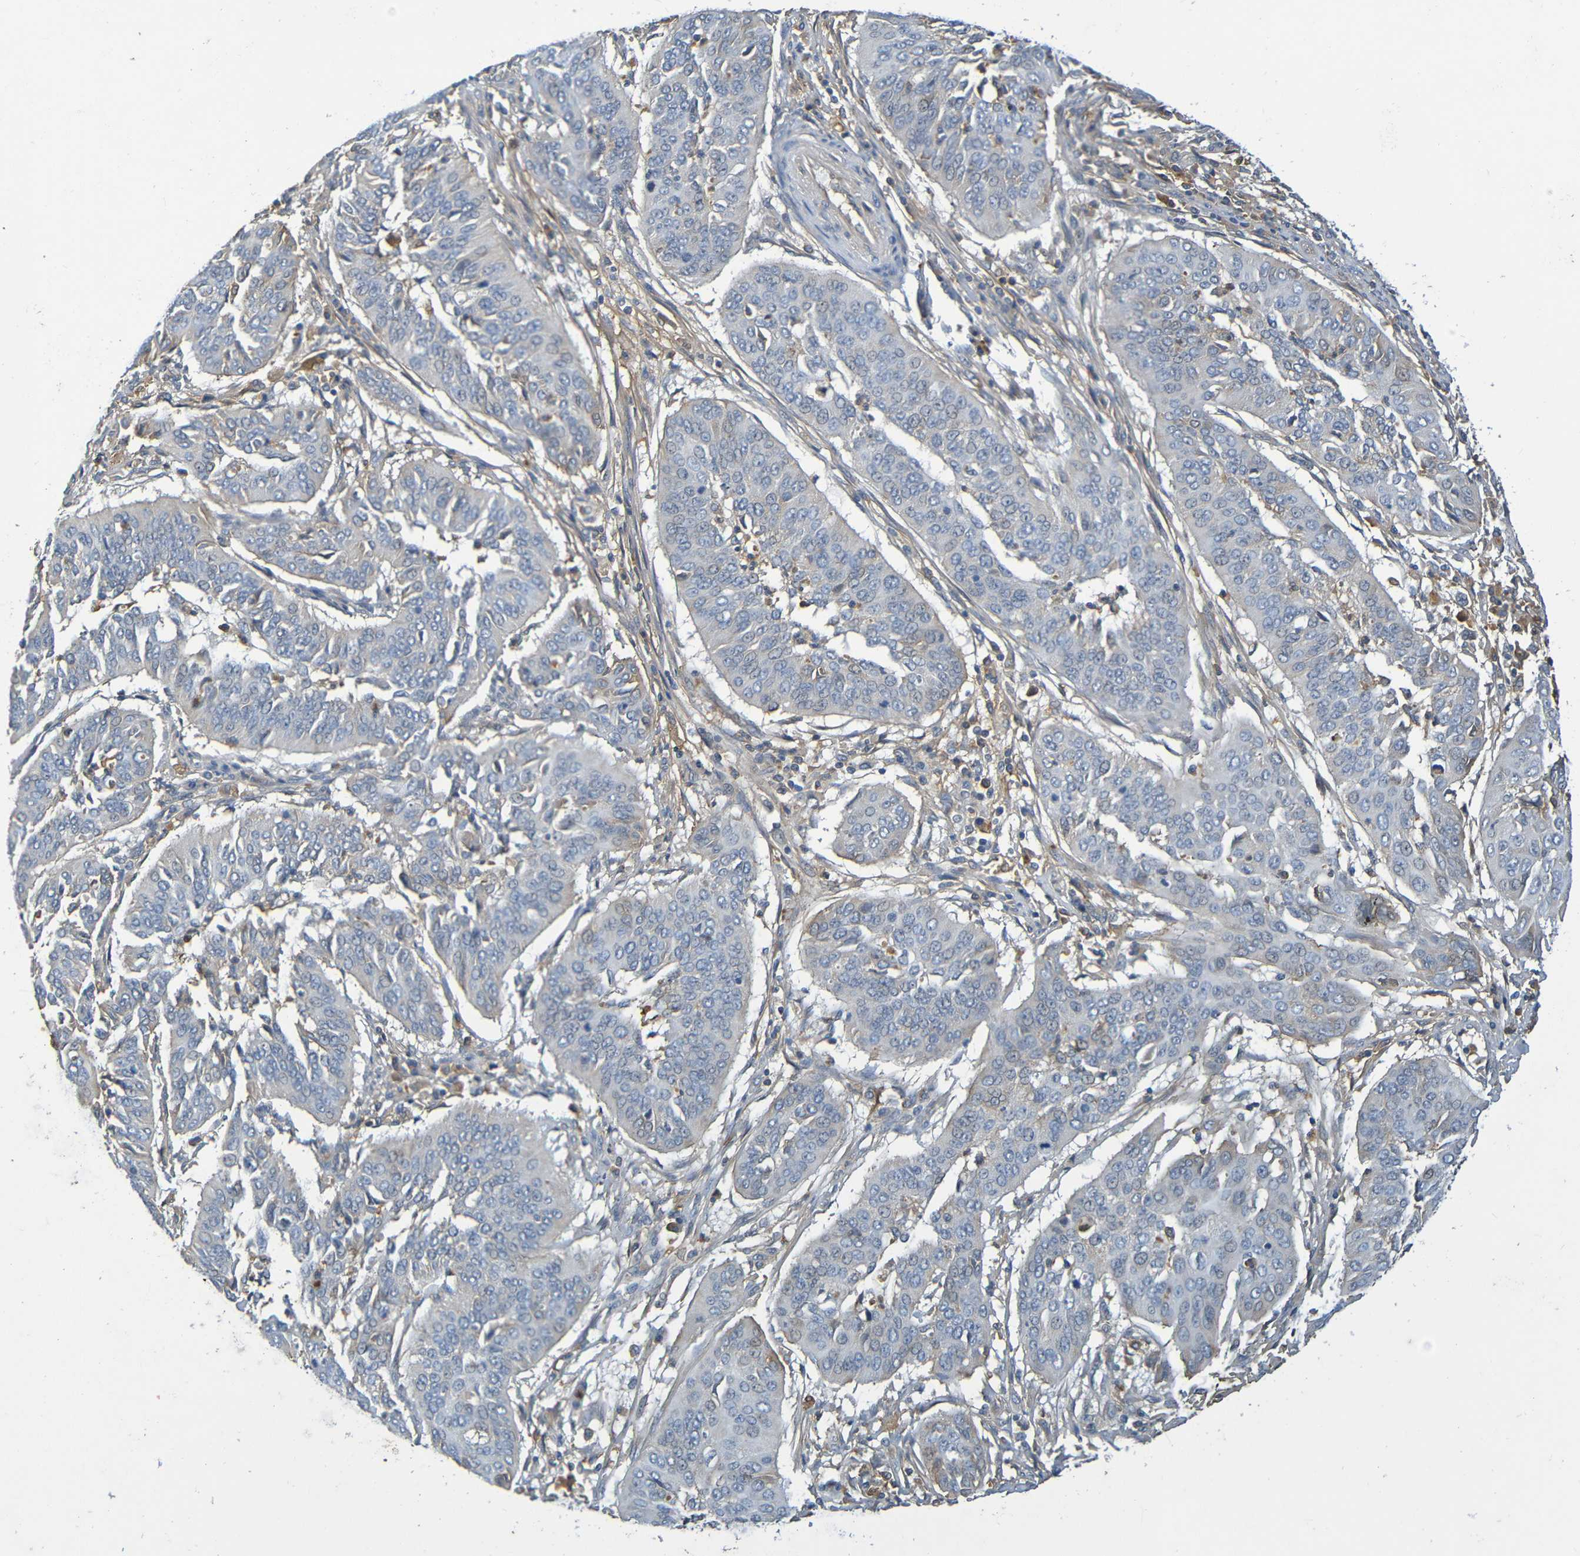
{"staining": {"intensity": "negative", "quantity": "none", "location": "none"}, "tissue": "cervical cancer", "cell_type": "Tumor cells", "image_type": "cancer", "snomed": [{"axis": "morphology", "description": "Normal tissue, NOS"}, {"axis": "morphology", "description": "Squamous cell carcinoma, NOS"}, {"axis": "topography", "description": "Cervix"}], "caption": "A histopathology image of human cervical cancer is negative for staining in tumor cells.", "gene": "C1QA", "patient": {"sex": "female", "age": 39}}